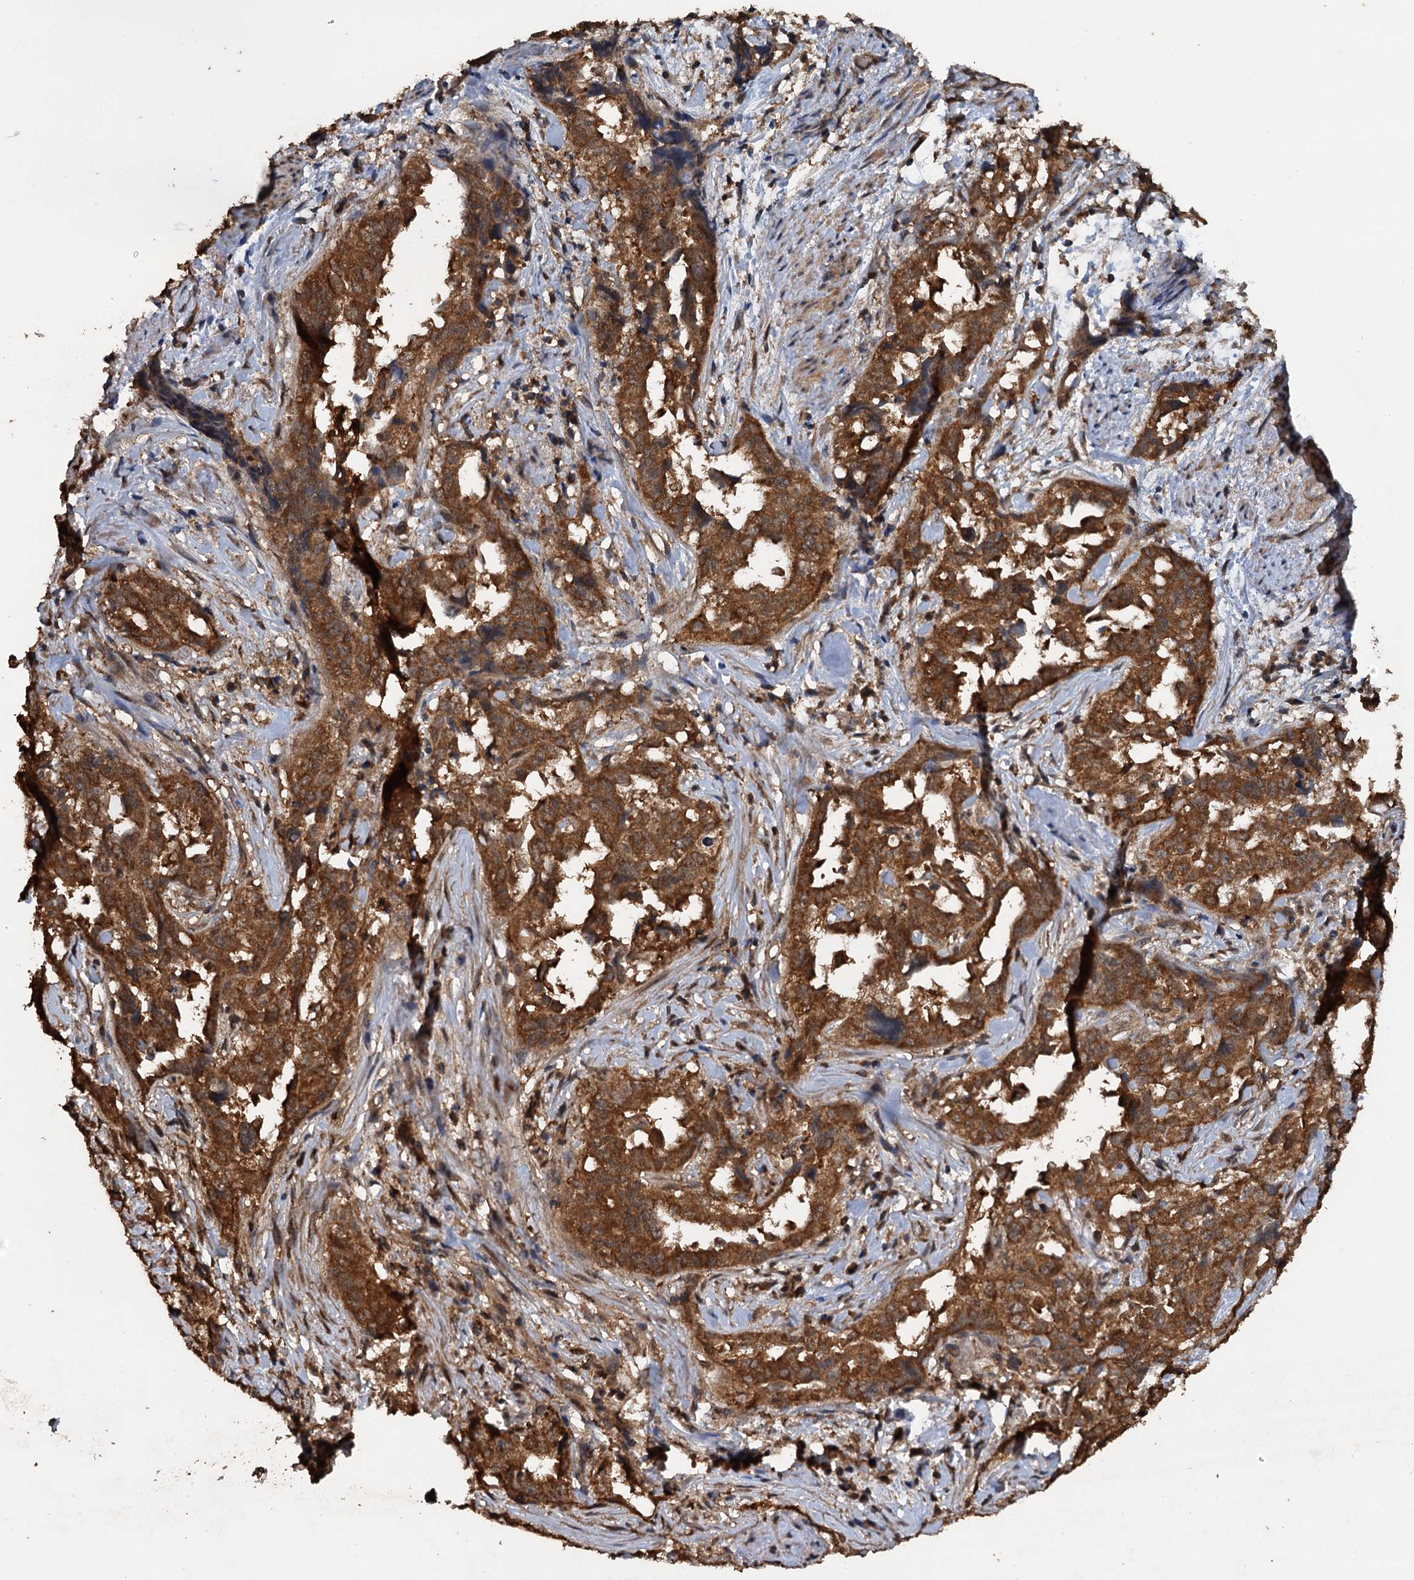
{"staining": {"intensity": "strong", "quantity": ">75%", "location": "cytoplasmic/membranous"}, "tissue": "endometrial cancer", "cell_type": "Tumor cells", "image_type": "cancer", "snomed": [{"axis": "morphology", "description": "Adenocarcinoma, NOS"}, {"axis": "topography", "description": "Endometrium"}], "caption": "An immunohistochemistry image of neoplastic tissue is shown. Protein staining in brown shows strong cytoplasmic/membranous positivity in endometrial cancer within tumor cells. (Stains: DAB in brown, nuclei in blue, Microscopy: brightfield microscopy at high magnification).", "gene": "PSMD9", "patient": {"sex": "female", "age": 65}}